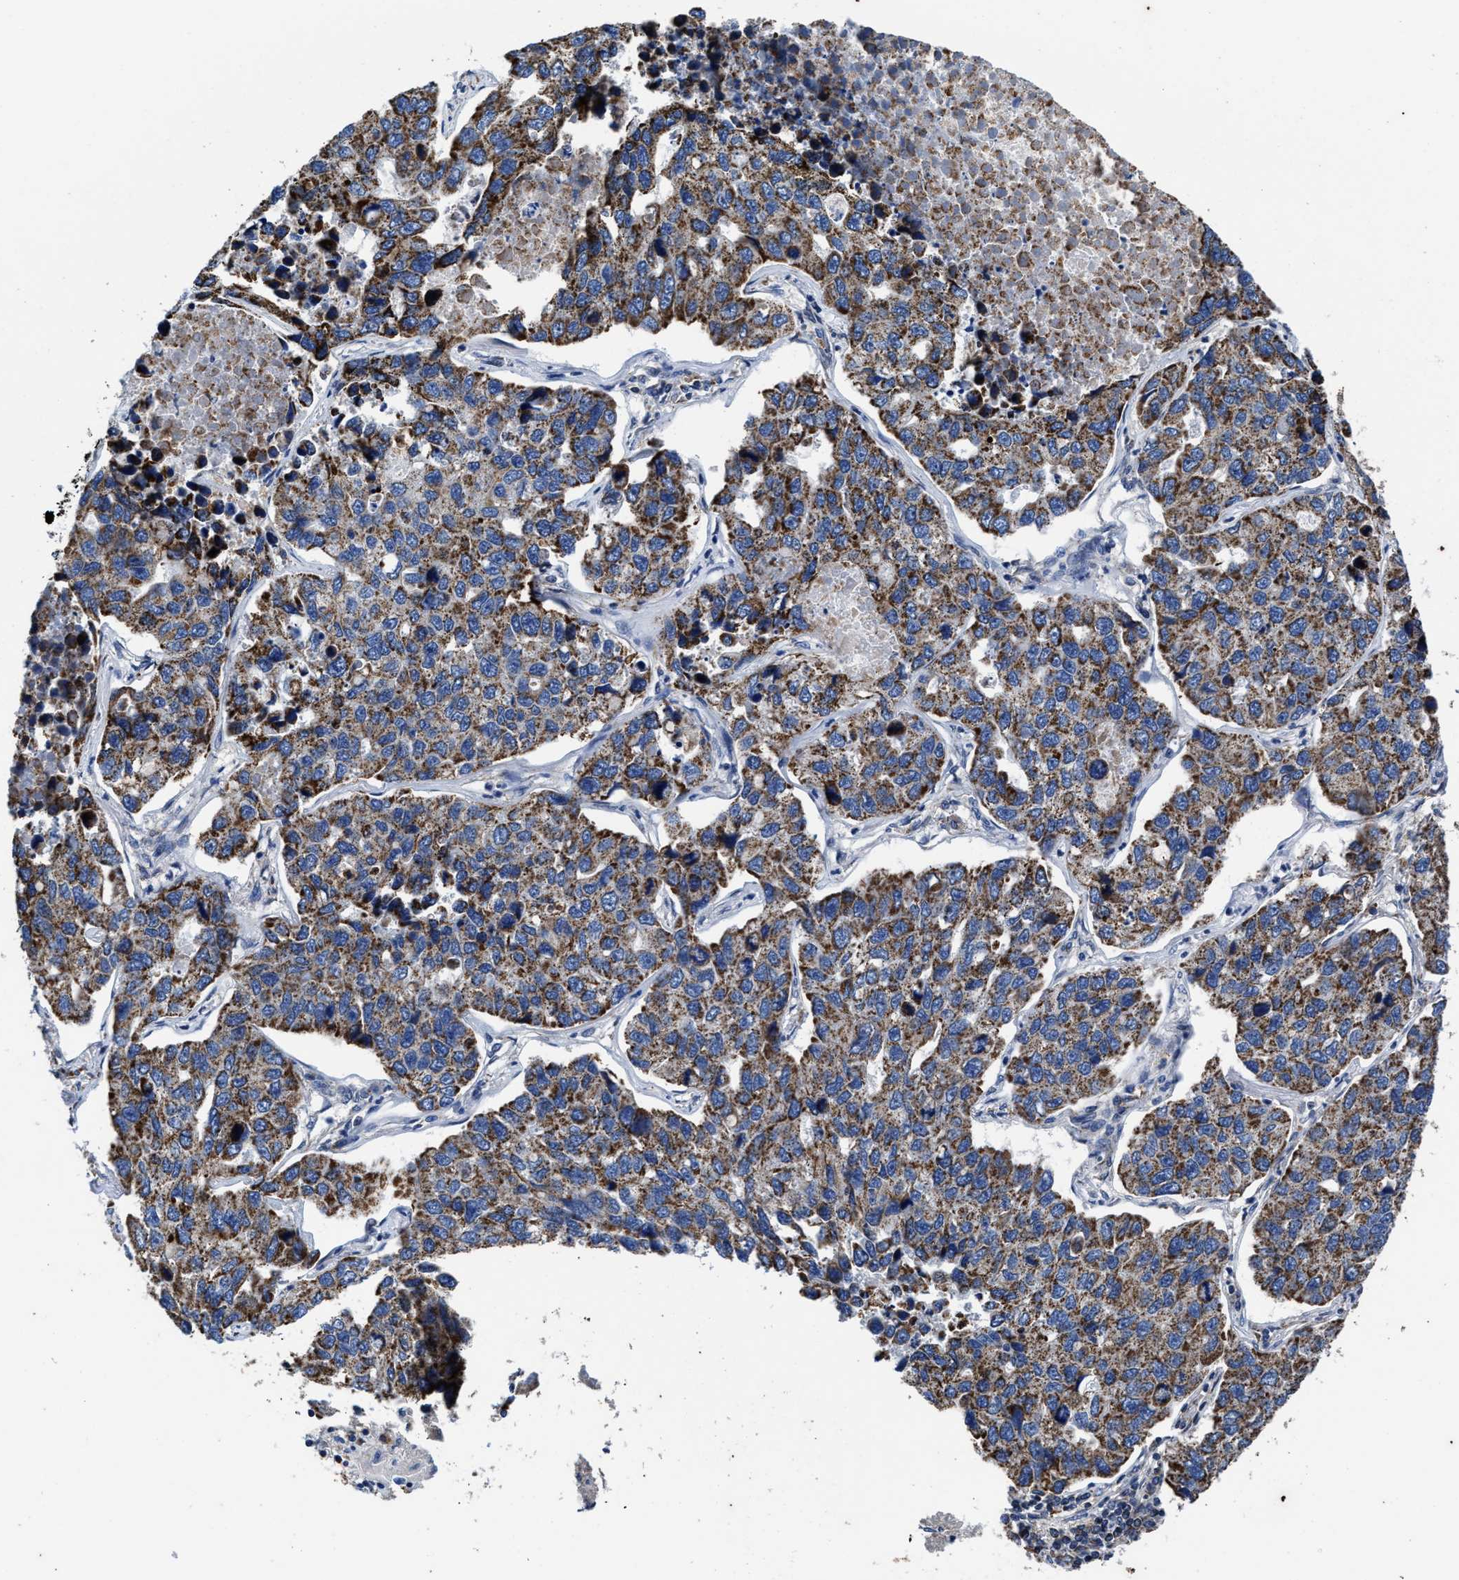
{"staining": {"intensity": "moderate", "quantity": ">75%", "location": "cytoplasmic/membranous"}, "tissue": "lung cancer", "cell_type": "Tumor cells", "image_type": "cancer", "snomed": [{"axis": "morphology", "description": "Adenocarcinoma, NOS"}, {"axis": "topography", "description": "Lung"}], "caption": "Lung adenocarcinoma stained with a protein marker reveals moderate staining in tumor cells.", "gene": "CACNA1D", "patient": {"sex": "male", "age": 64}}